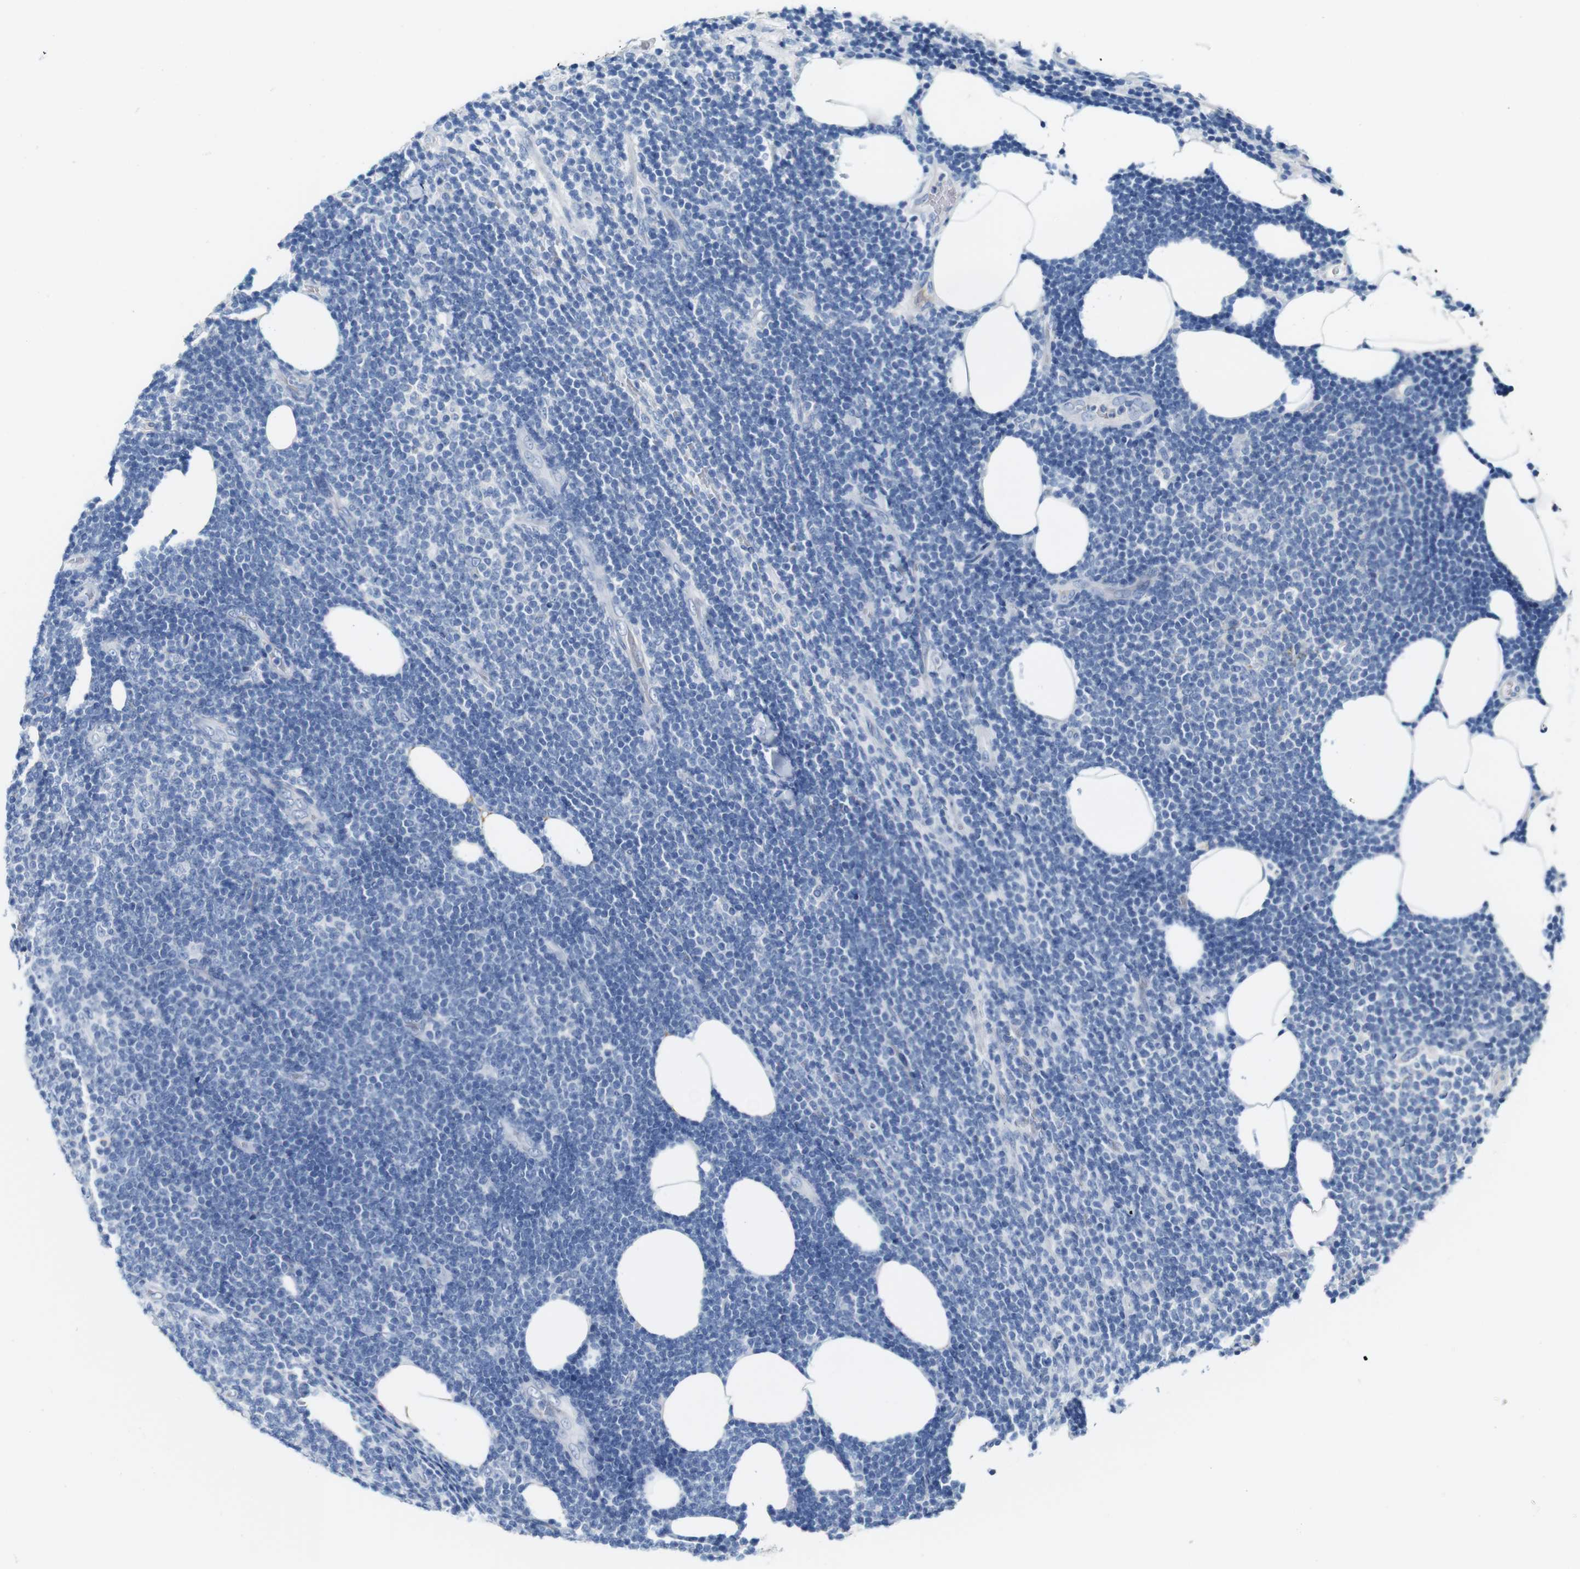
{"staining": {"intensity": "negative", "quantity": "none", "location": "none"}, "tissue": "lymphoma", "cell_type": "Tumor cells", "image_type": "cancer", "snomed": [{"axis": "morphology", "description": "Malignant lymphoma, non-Hodgkin's type, Low grade"}, {"axis": "topography", "description": "Lymph node"}], "caption": "Tumor cells are negative for brown protein staining in lymphoma. The staining is performed using DAB brown chromogen with nuclei counter-stained in using hematoxylin.", "gene": "IGSF8", "patient": {"sex": "male", "age": 66}}